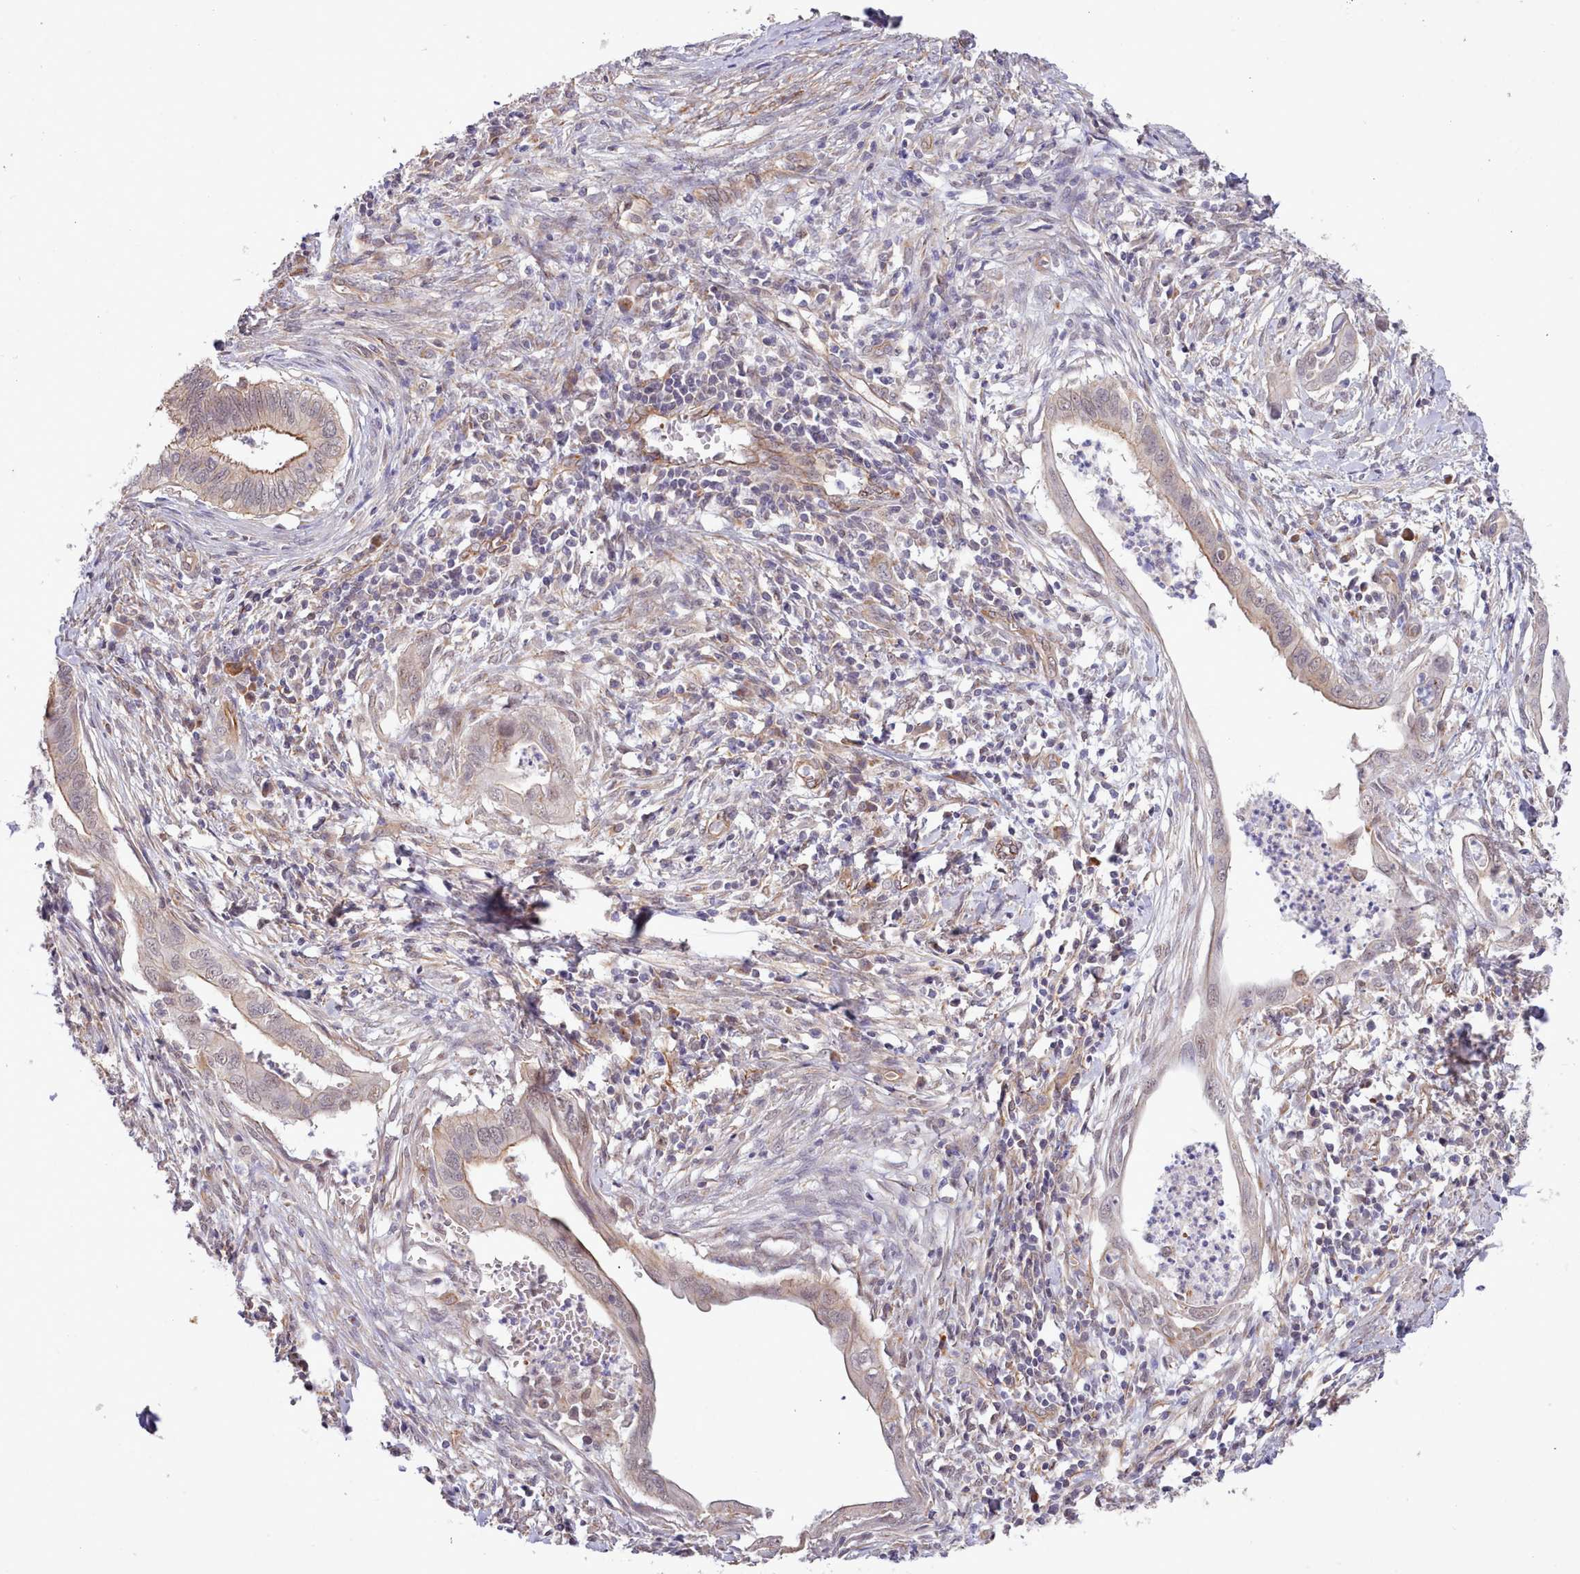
{"staining": {"intensity": "moderate", "quantity": "25%-75%", "location": "cytoplasmic/membranous"}, "tissue": "cervical cancer", "cell_type": "Tumor cells", "image_type": "cancer", "snomed": [{"axis": "morphology", "description": "Adenocarcinoma, NOS"}, {"axis": "topography", "description": "Cervix"}], "caption": "Protein expression analysis of human cervical adenocarcinoma reveals moderate cytoplasmic/membranous expression in about 25%-75% of tumor cells.", "gene": "ZC3H13", "patient": {"sex": "female", "age": 42}}